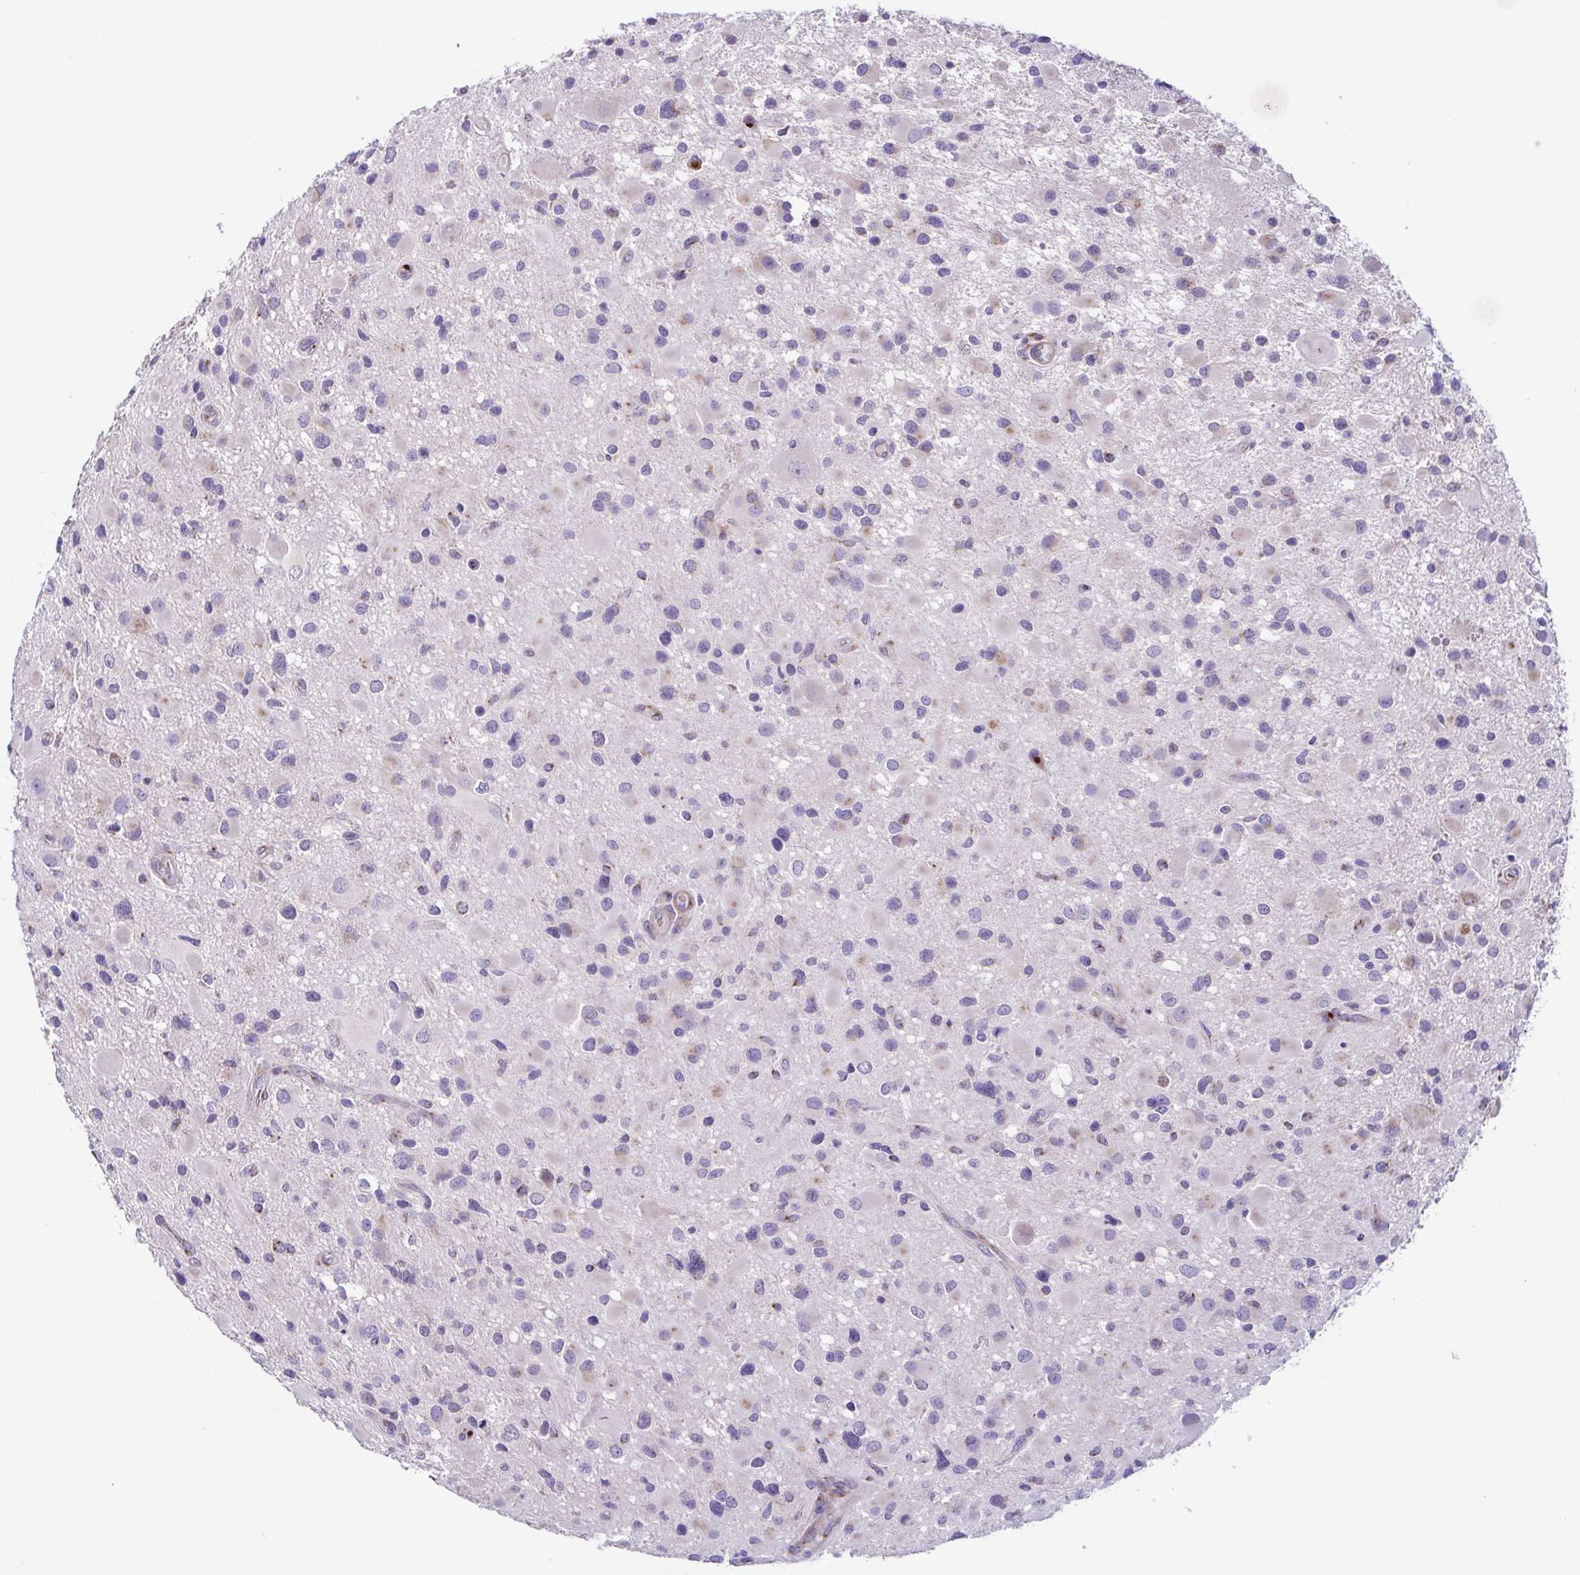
{"staining": {"intensity": "strong", "quantity": "<25%", "location": "cytoplasmic/membranous"}, "tissue": "glioma", "cell_type": "Tumor cells", "image_type": "cancer", "snomed": [{"axis": "morphology", "description": "Glioma, malignant, Low grade"}, {"axis": "topography", "description": "Brain"}], "caption": "Low-grade glioma (malignant) was stained to show a protein in brown. There is medium levels of strong cytoplasmic/membranous staining in about <25% of tumor cells.", "gene": "COL17A1", "patient": {"sex": "female", "age": 32}}